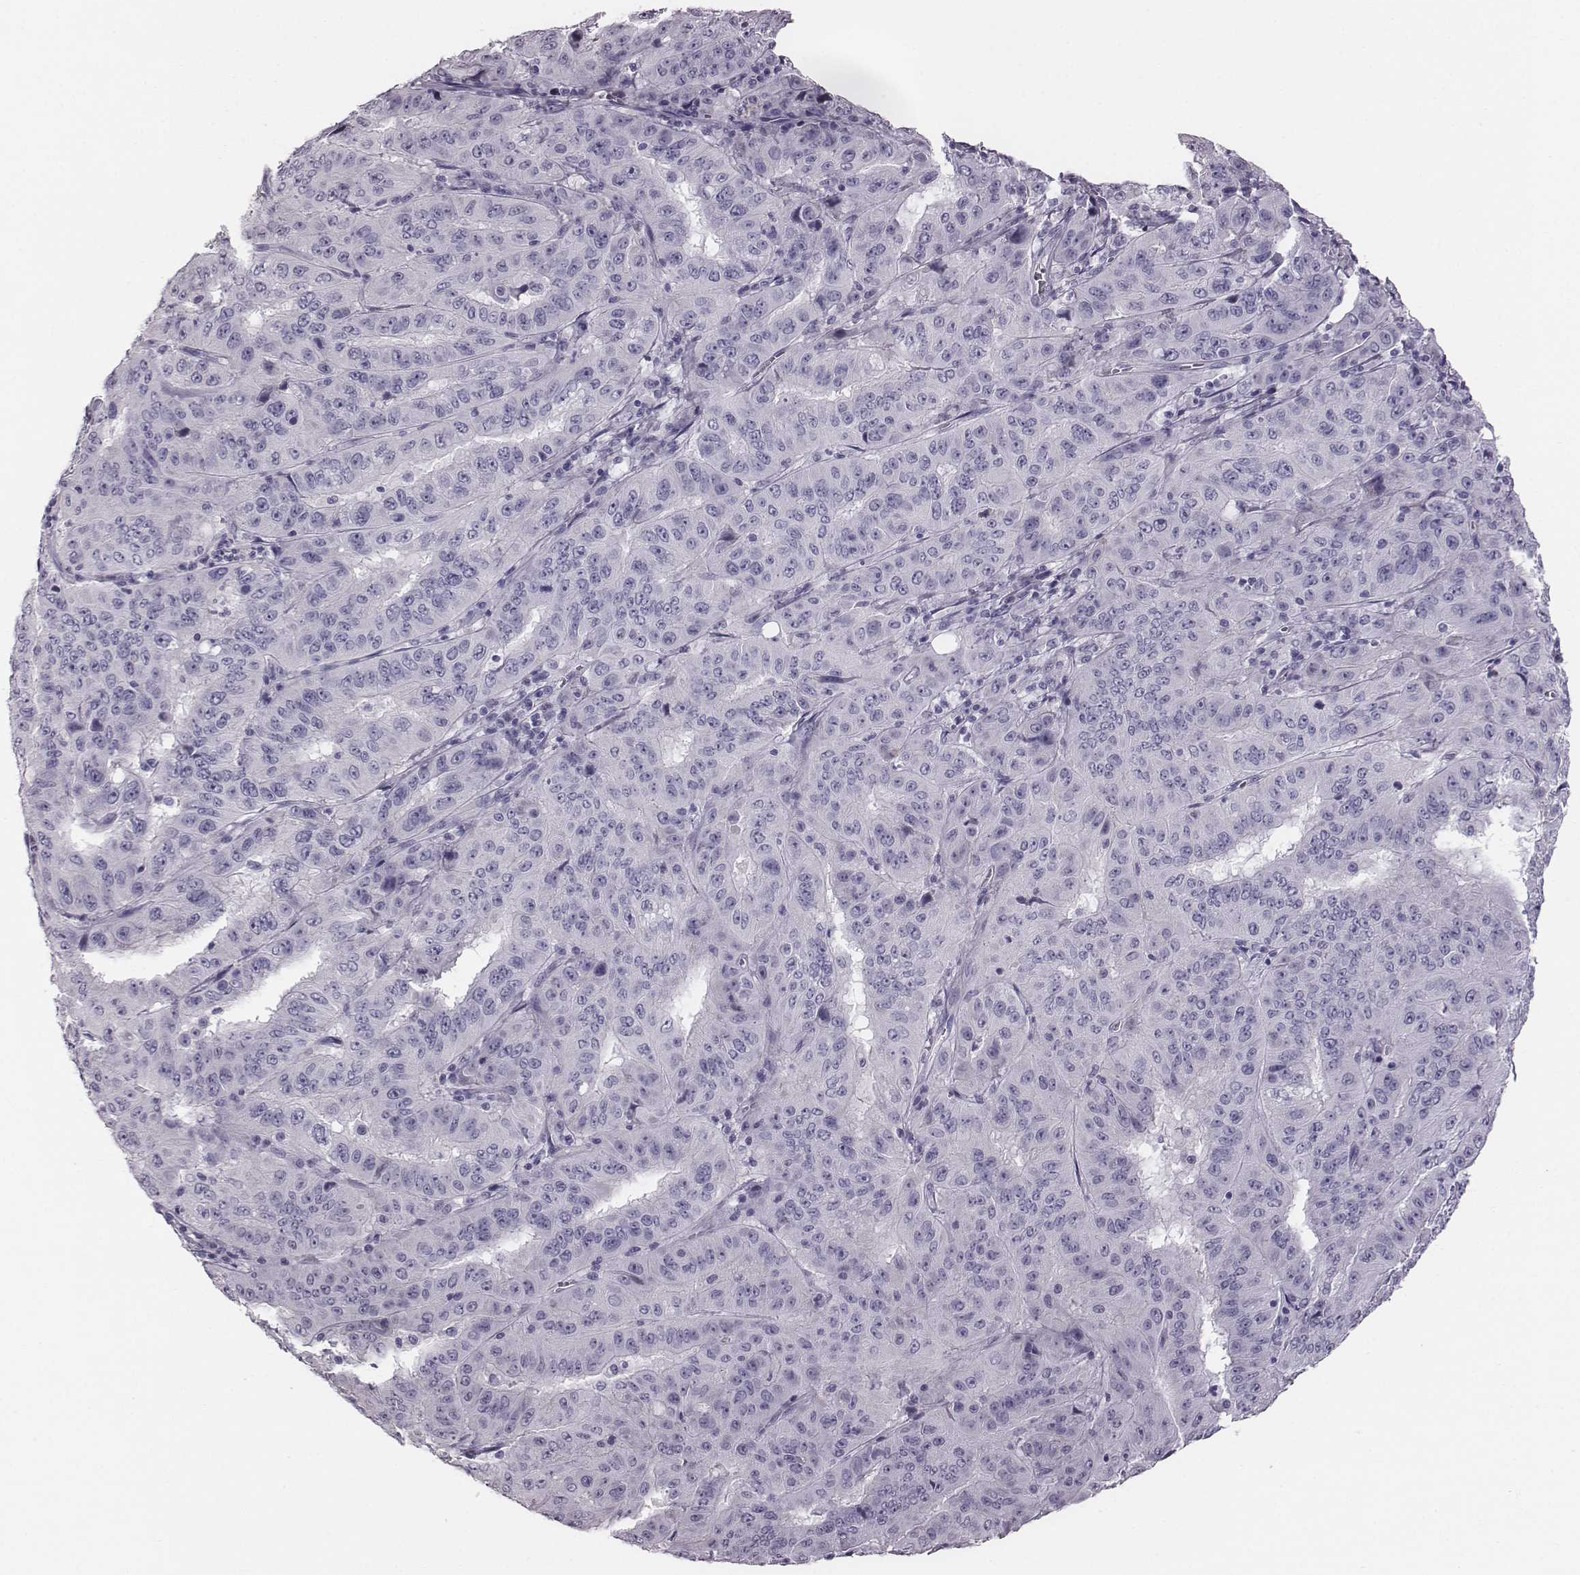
{"staining": {"intensity": "negative", "quantity": "none", "location": "none"}, "tissue": "pancreatic cancer", "cell_type": "Tumor cells", "image_type": "cancer", "snomed": [{"axis": "morphology", "description": "Adenocarcinoma, NOS"}, {"axis": "topography", "description": "Pancreas"}], "caption": "Immunohistochemical staining of pancreatic adenocarcinoma reveals no significant positivity in tumor cells.", "gene": "CRISP1", "patient": {"sex": "male", "age": 63}}